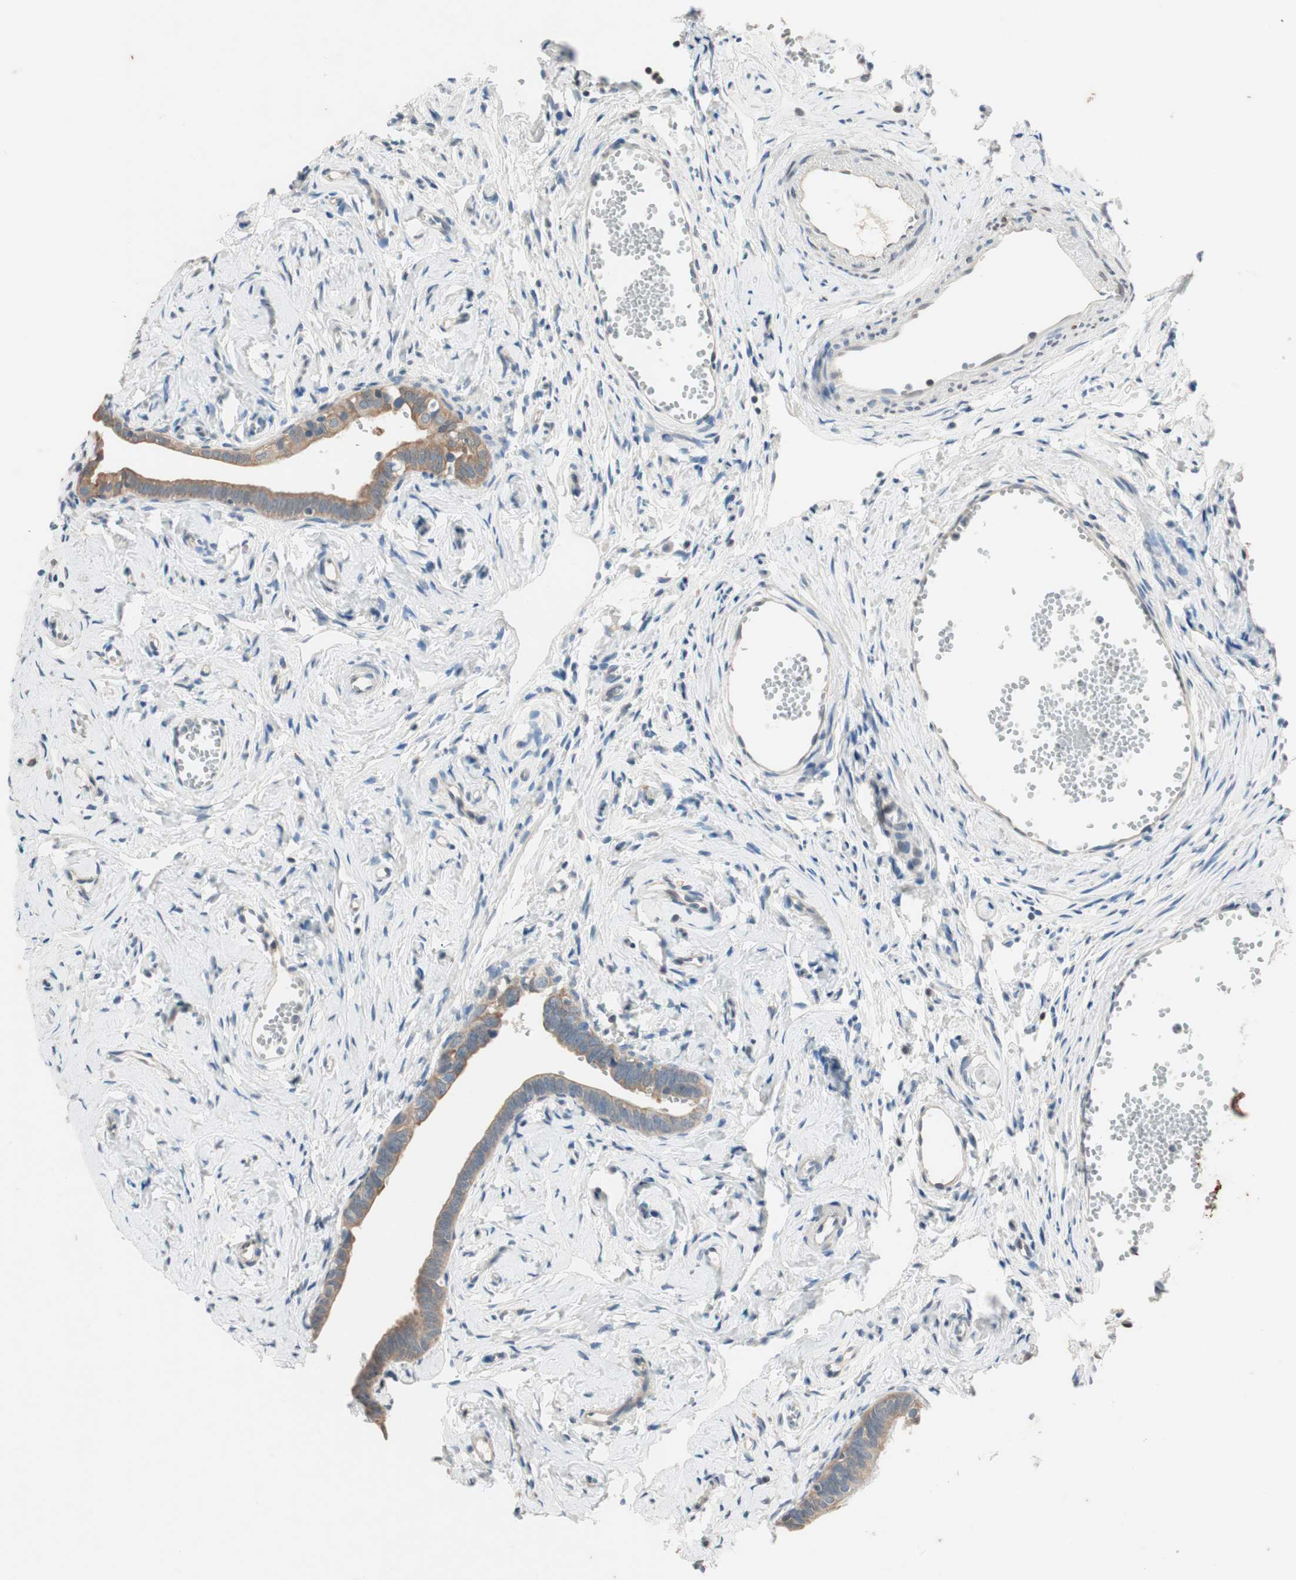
{"staining": {"intensity": "weak", "quantity": ">75%", "location": "cytoplasmic/membranous"}, "tissue": "fallopian tube", "cell_type": "Glandular cells", "image_type": "normal", "snomed": [{"axis": "morphology", "description": "Normal tissue, NOS"}, {"axis": "topography", "description": "Fallopian tube"}], "caption": "An image of fallopian tube stained for a protein displays weak cytoplasmic/membranous brown staining in glandular cells.", "gene": "SERPINB5", "patient": {"sex": "female", "age": 71}}